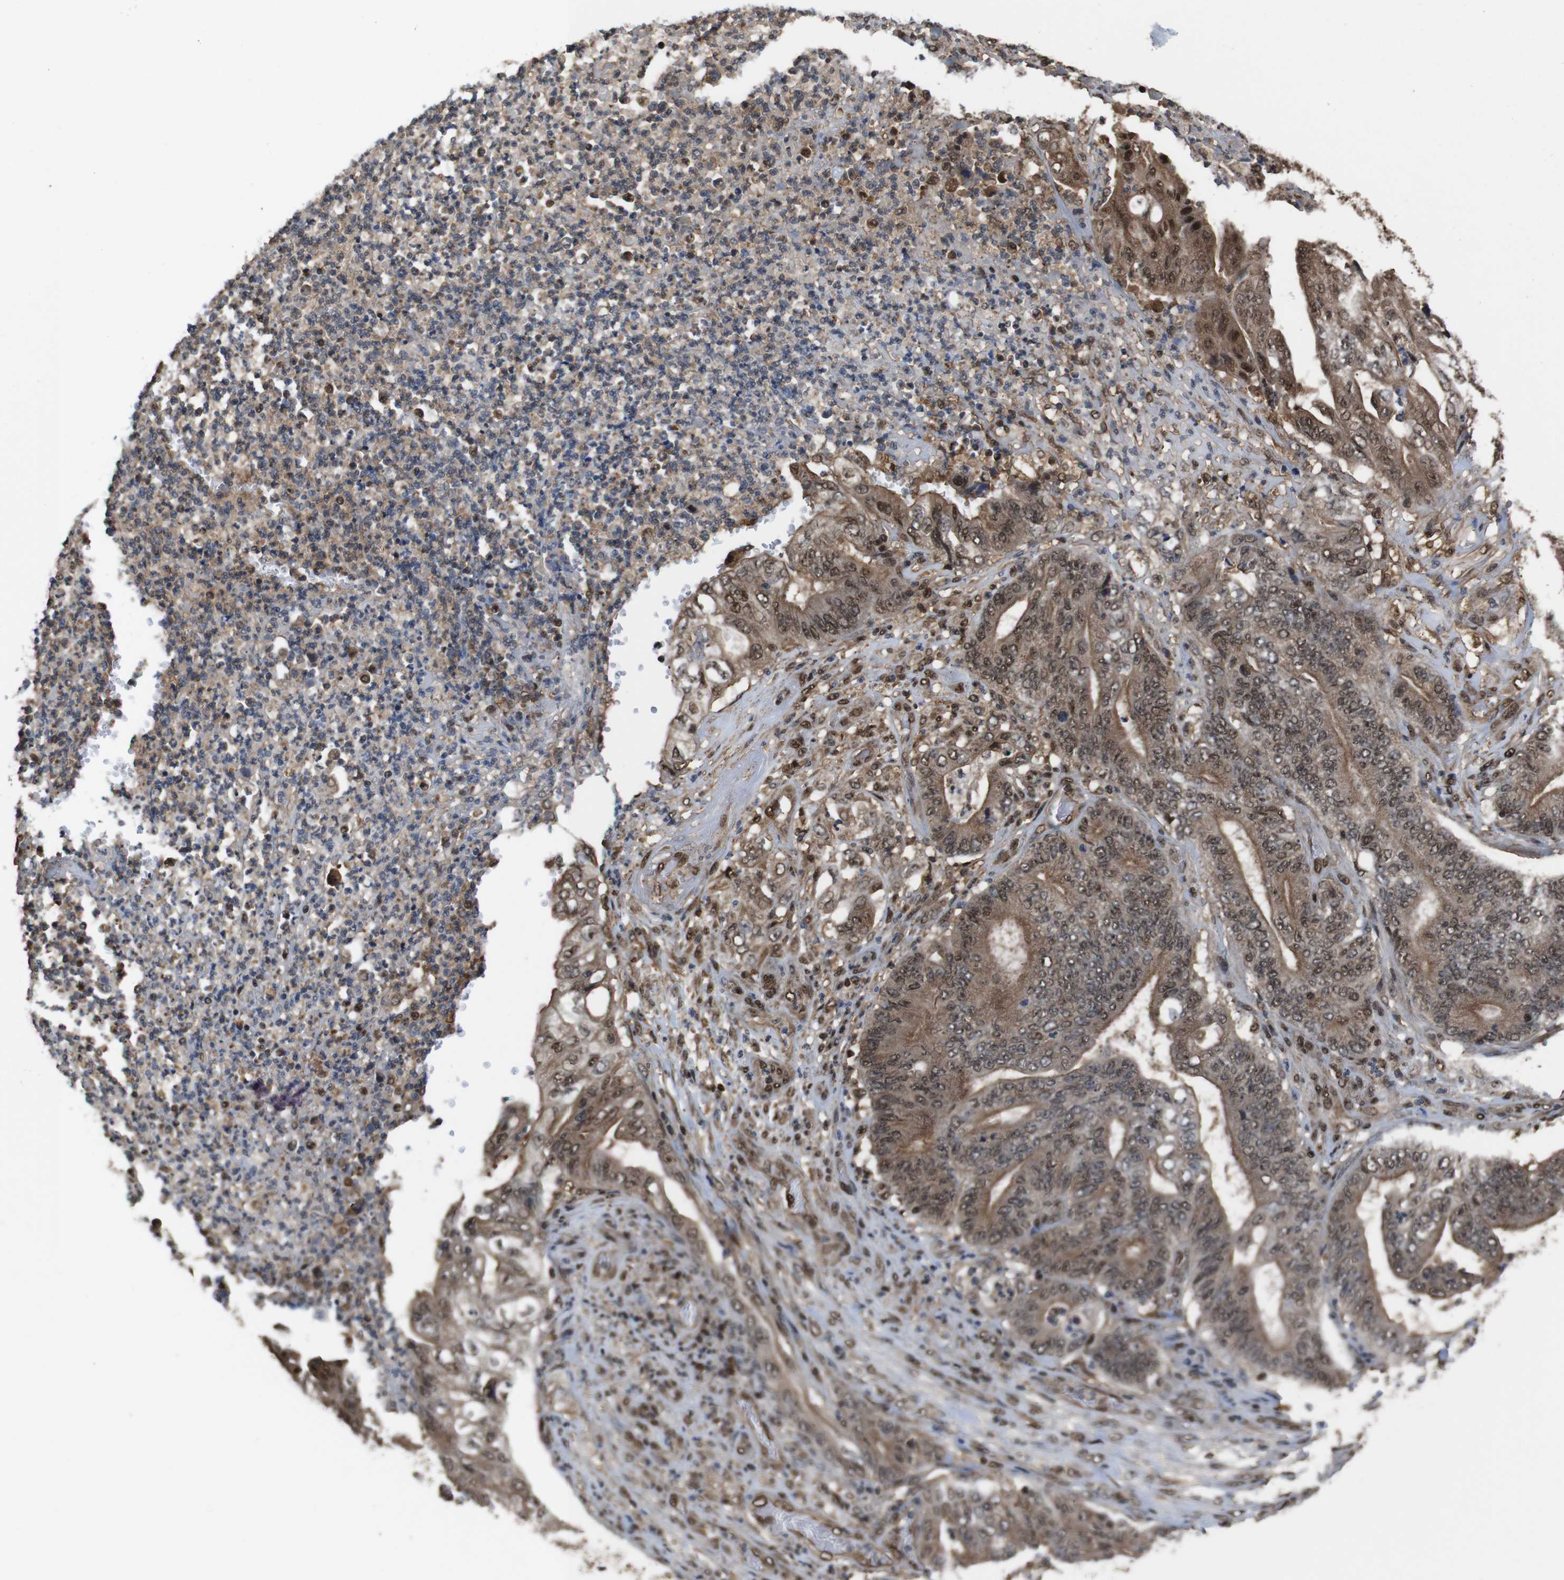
{"staining": {"intensity": "moderate", "quantity": ">75%", "location": "cytoplasmic/membranous,nuclear"}, "tissue": "stomach cancer", "cell_type": "Tumor cells", "image_type": "cancer", "snomed": [{"axis": "morphology", "description": "Adenocarcinoma, NOS"}, {"axis": "topography", "description": "Stomach"}], "caption": "High-magnification brightfield microscopy of adenocarcinoma (stomach) stained with DAB (3,3'-diaminobenzidine) (brown) and counterstained with hematoxylin (blue). tumor cells exhibit moderate cytoplasmic/membranous and nuclear positivity is identified in about>75% of cells.", "gene": "VCP", "patient": {"sex": "female", "age": 73}}